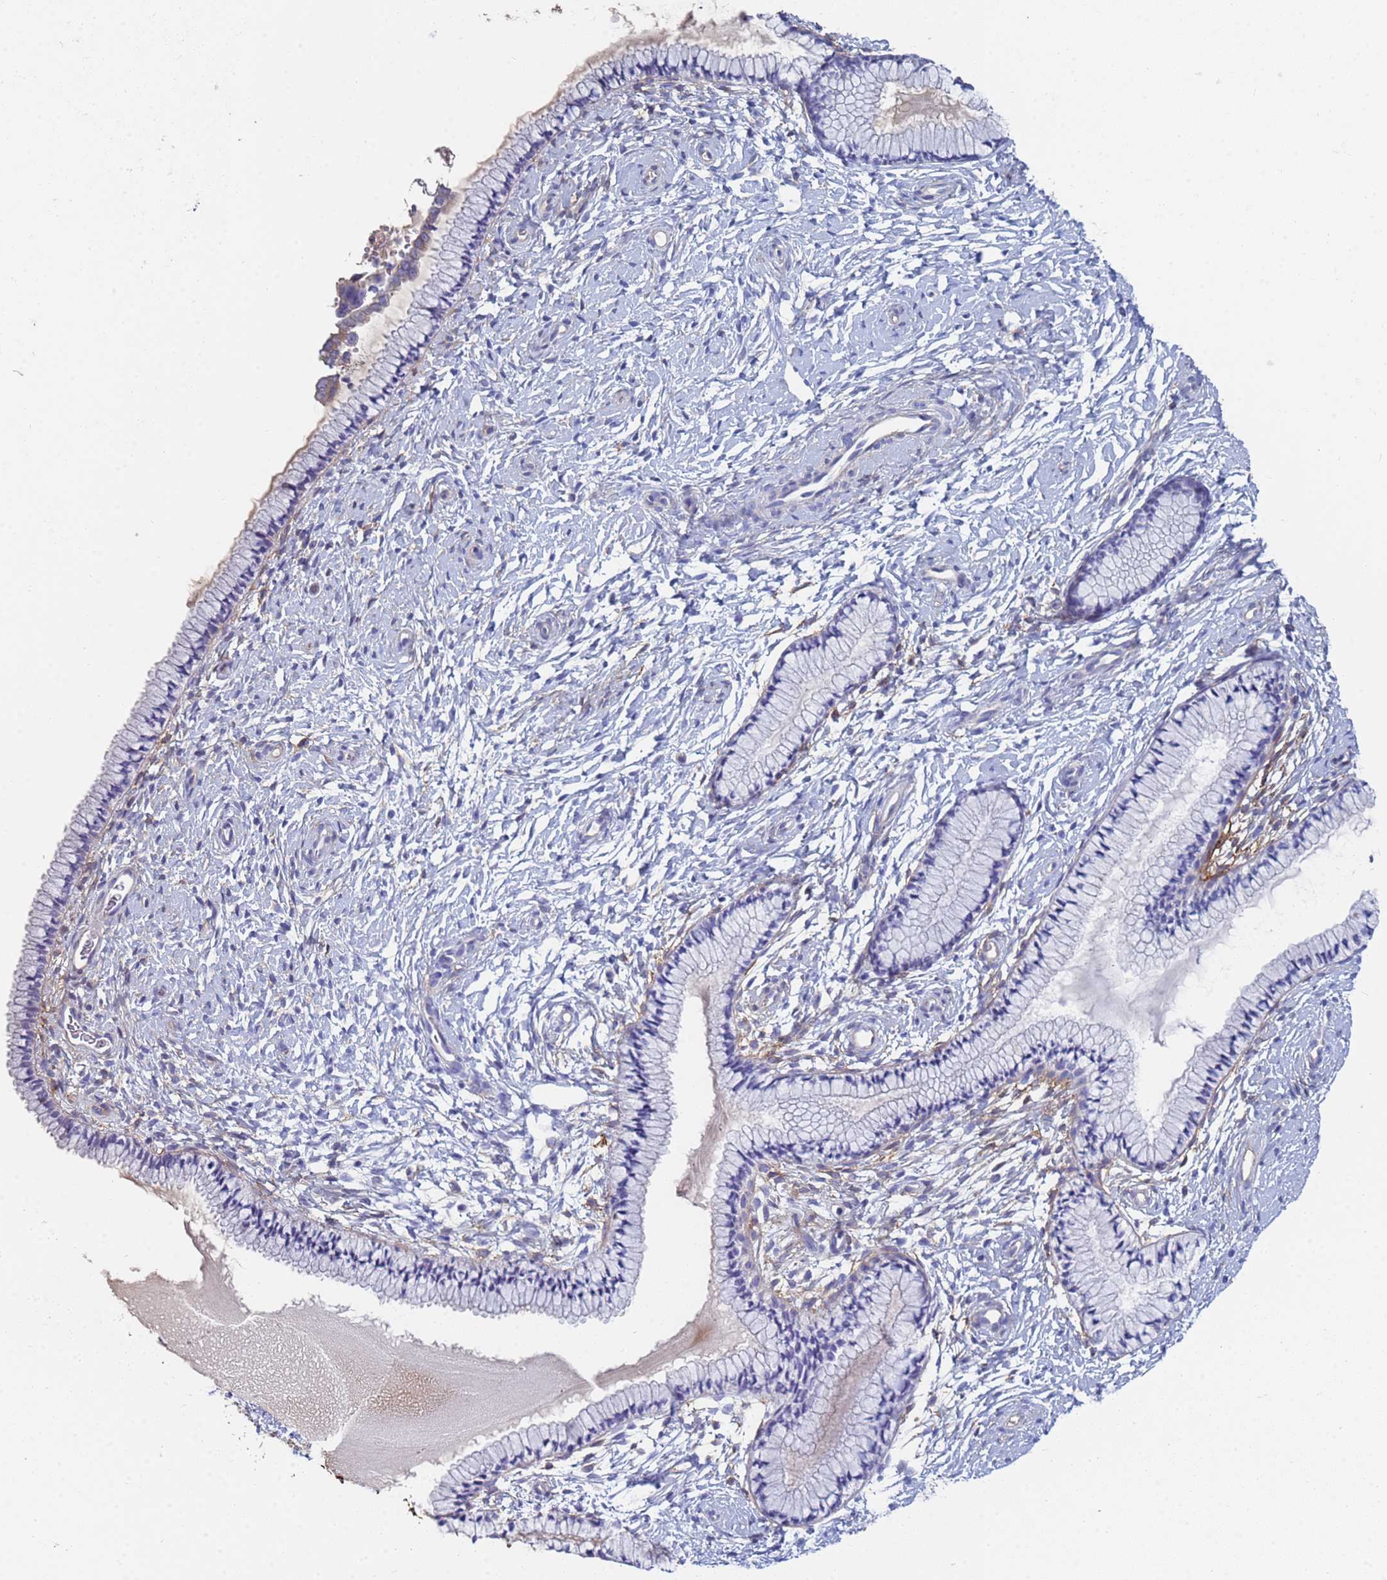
{"staining": {"intensity": "negative", "quantity": "none", "location": "none"}, "tissue": "cervix", "cell_type": "Glandular cells", "image_type": "normal", "snomed": [{"axis": "morphology", "description": "Normal tissue, NOS"}, {"axis": "topography", "description": "Cervix"}], "caption": "The micrograph exhibits no significant staining in glandular cells of cervix.", "gene": "ABCA8", "patient": {"sex": "female", "age": 33}}